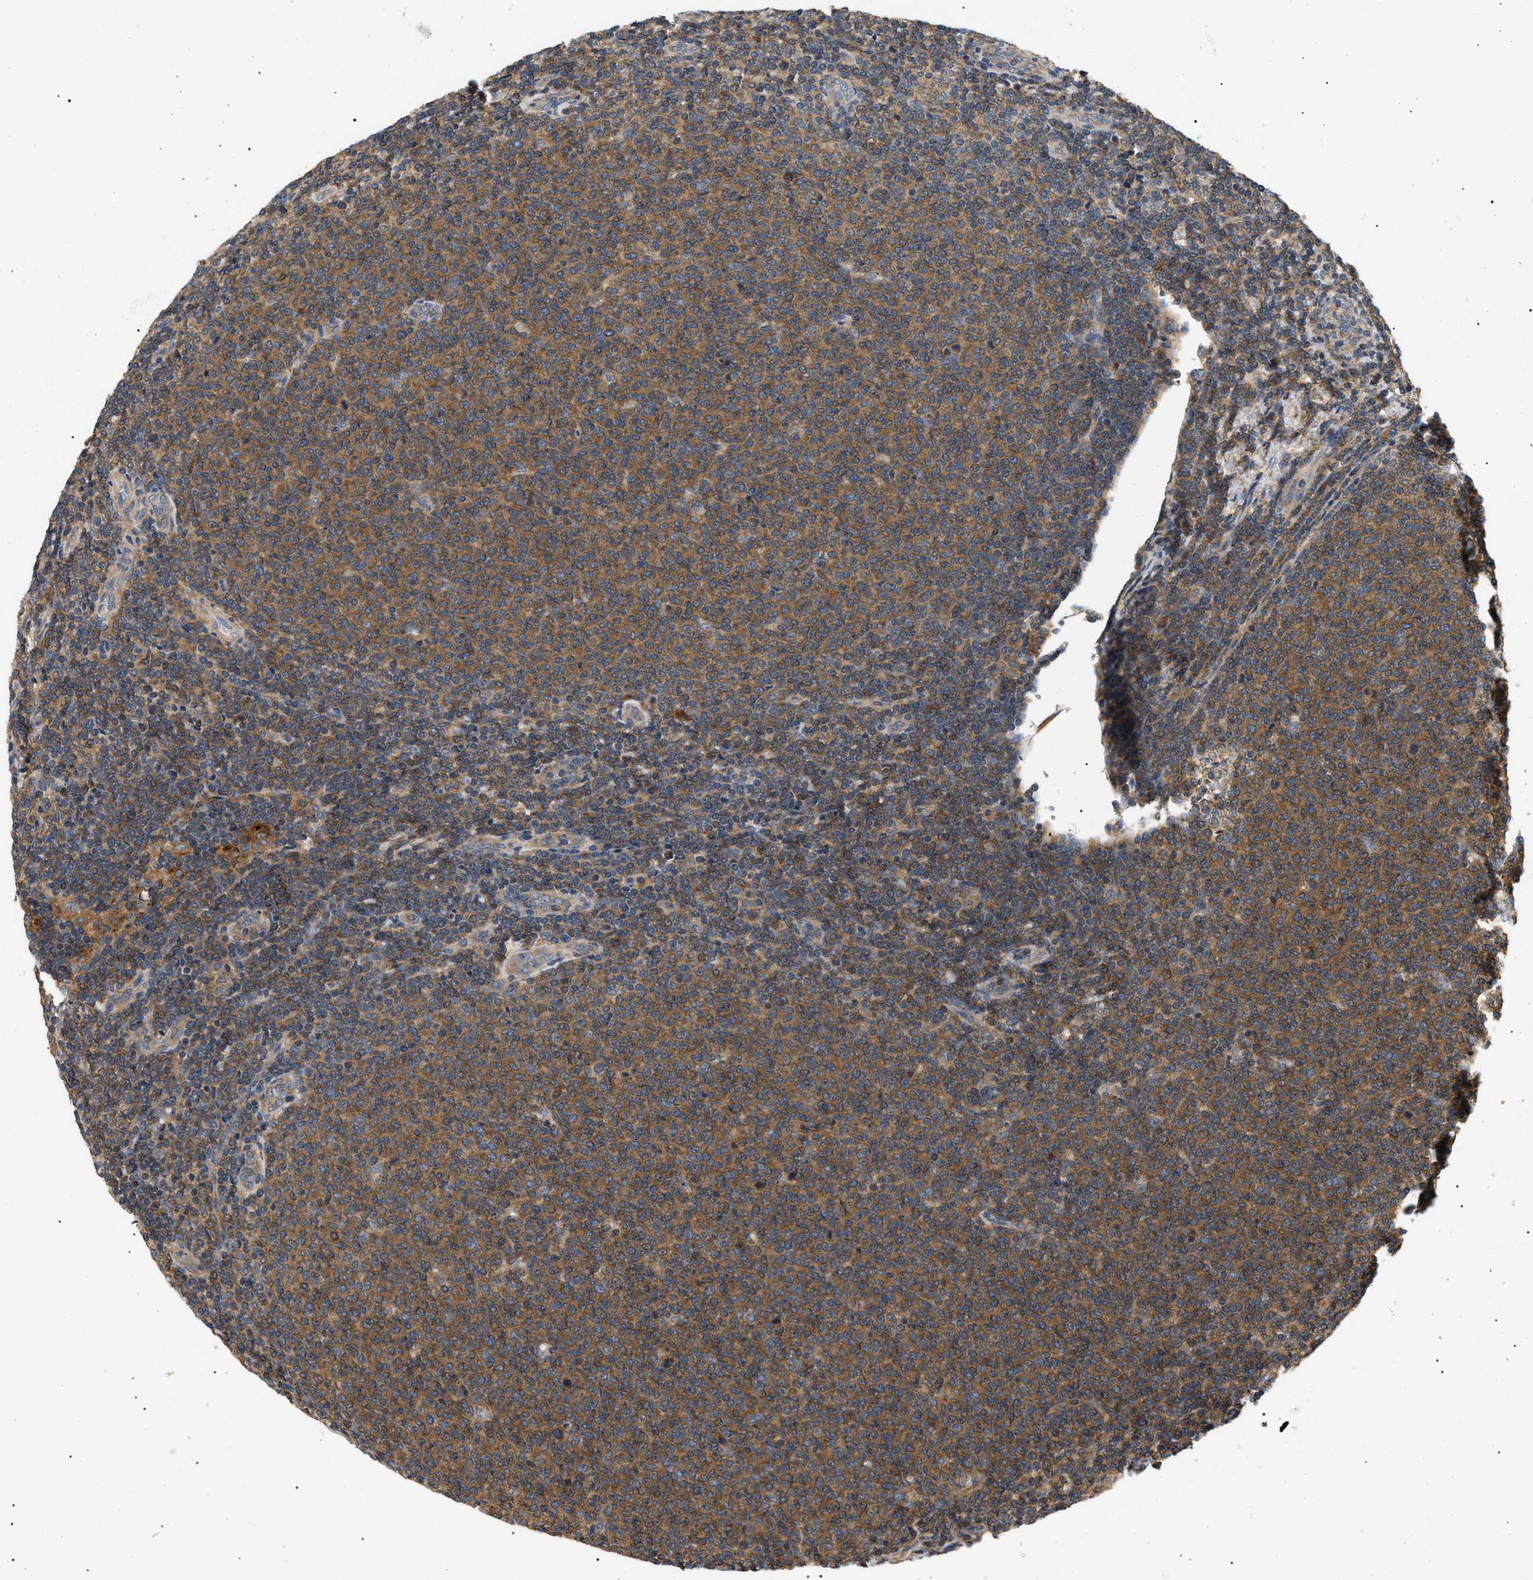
{"staining": {"intensity": "moderate", "quantity": ">75%", "location": "cytoplasmic/membranous"}, "tissue": "lymphoma", "cell_type": "Tumor cells", "image_type": "cancer", "snomed": [{"axis": "morphology", "description": "Malignant lymphoma, non-Hodgkin's type, Low grade"}, {"axis": "topography", "description": "Lymph node"}], "caption": "A brown stain shows moderate cytoplasmic/membranous staining of a protein in low-grade malignant lymphoma, non-Hodgkin's type tumor cells. The protein of interest is stained brown, and the nuclei are stained in blue (DAB (3,3'-diaminobenzidine) IHC with brightfield microscopy, high magnification).", "gene": "PPM1B", "patient": {"sex": "male", "age": 66}}